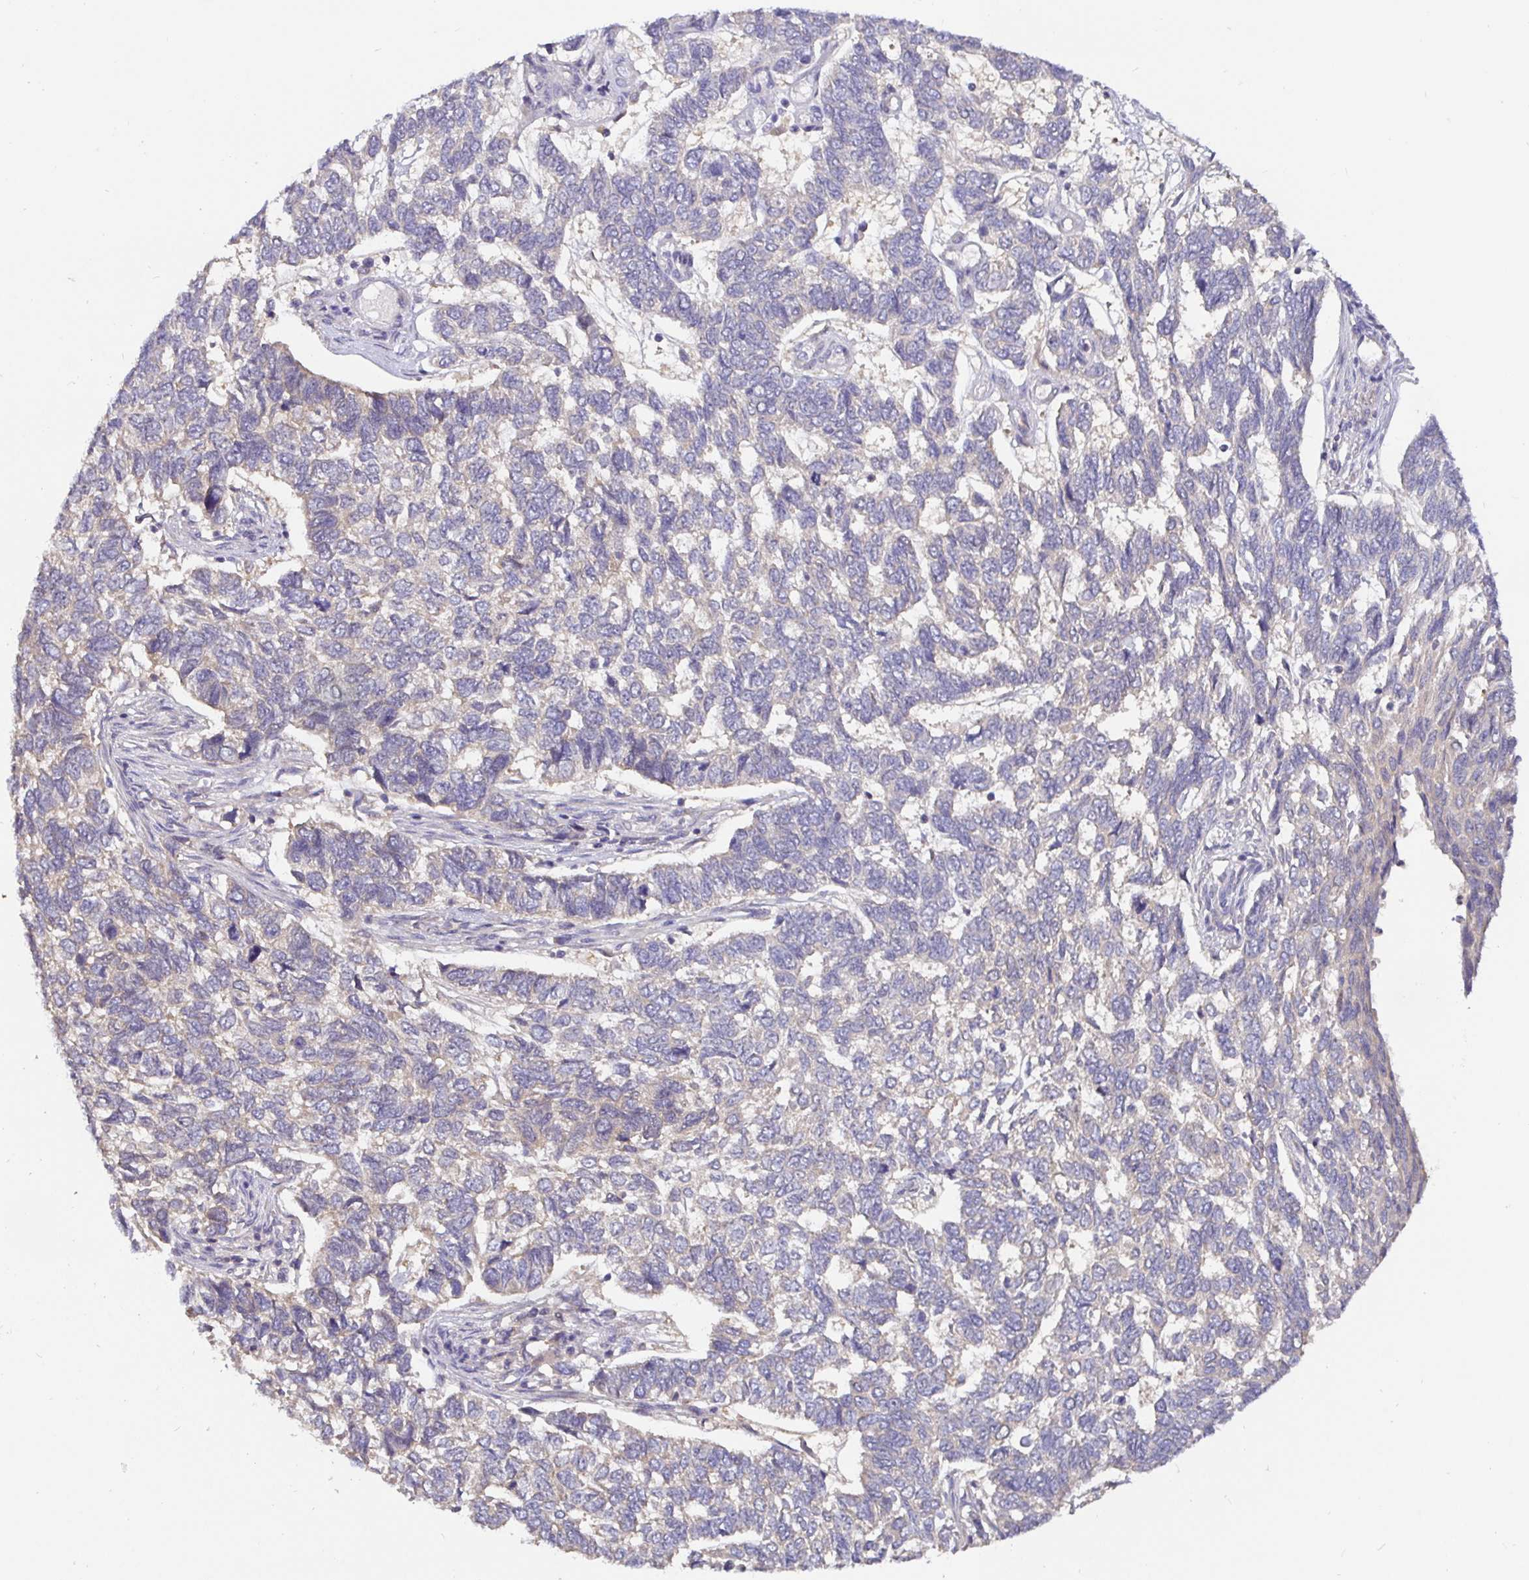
{"staining": {"intensity": "negative", "quantity": "none", "location": "none"}, "tissue": "skin cancer", "cell_type": "Tumor cells", "image_type": "cancer", "snomed": [{"axis": "morphology", "description": "Basal cell carcinoma"}, {"axis": "topography", "description": "Skin"}], "caption": "The micrograph displays no staining of tumor cells in skin cancer.", "gene": "KIF21A", "patient": {"sex": "female", "age": 65}}